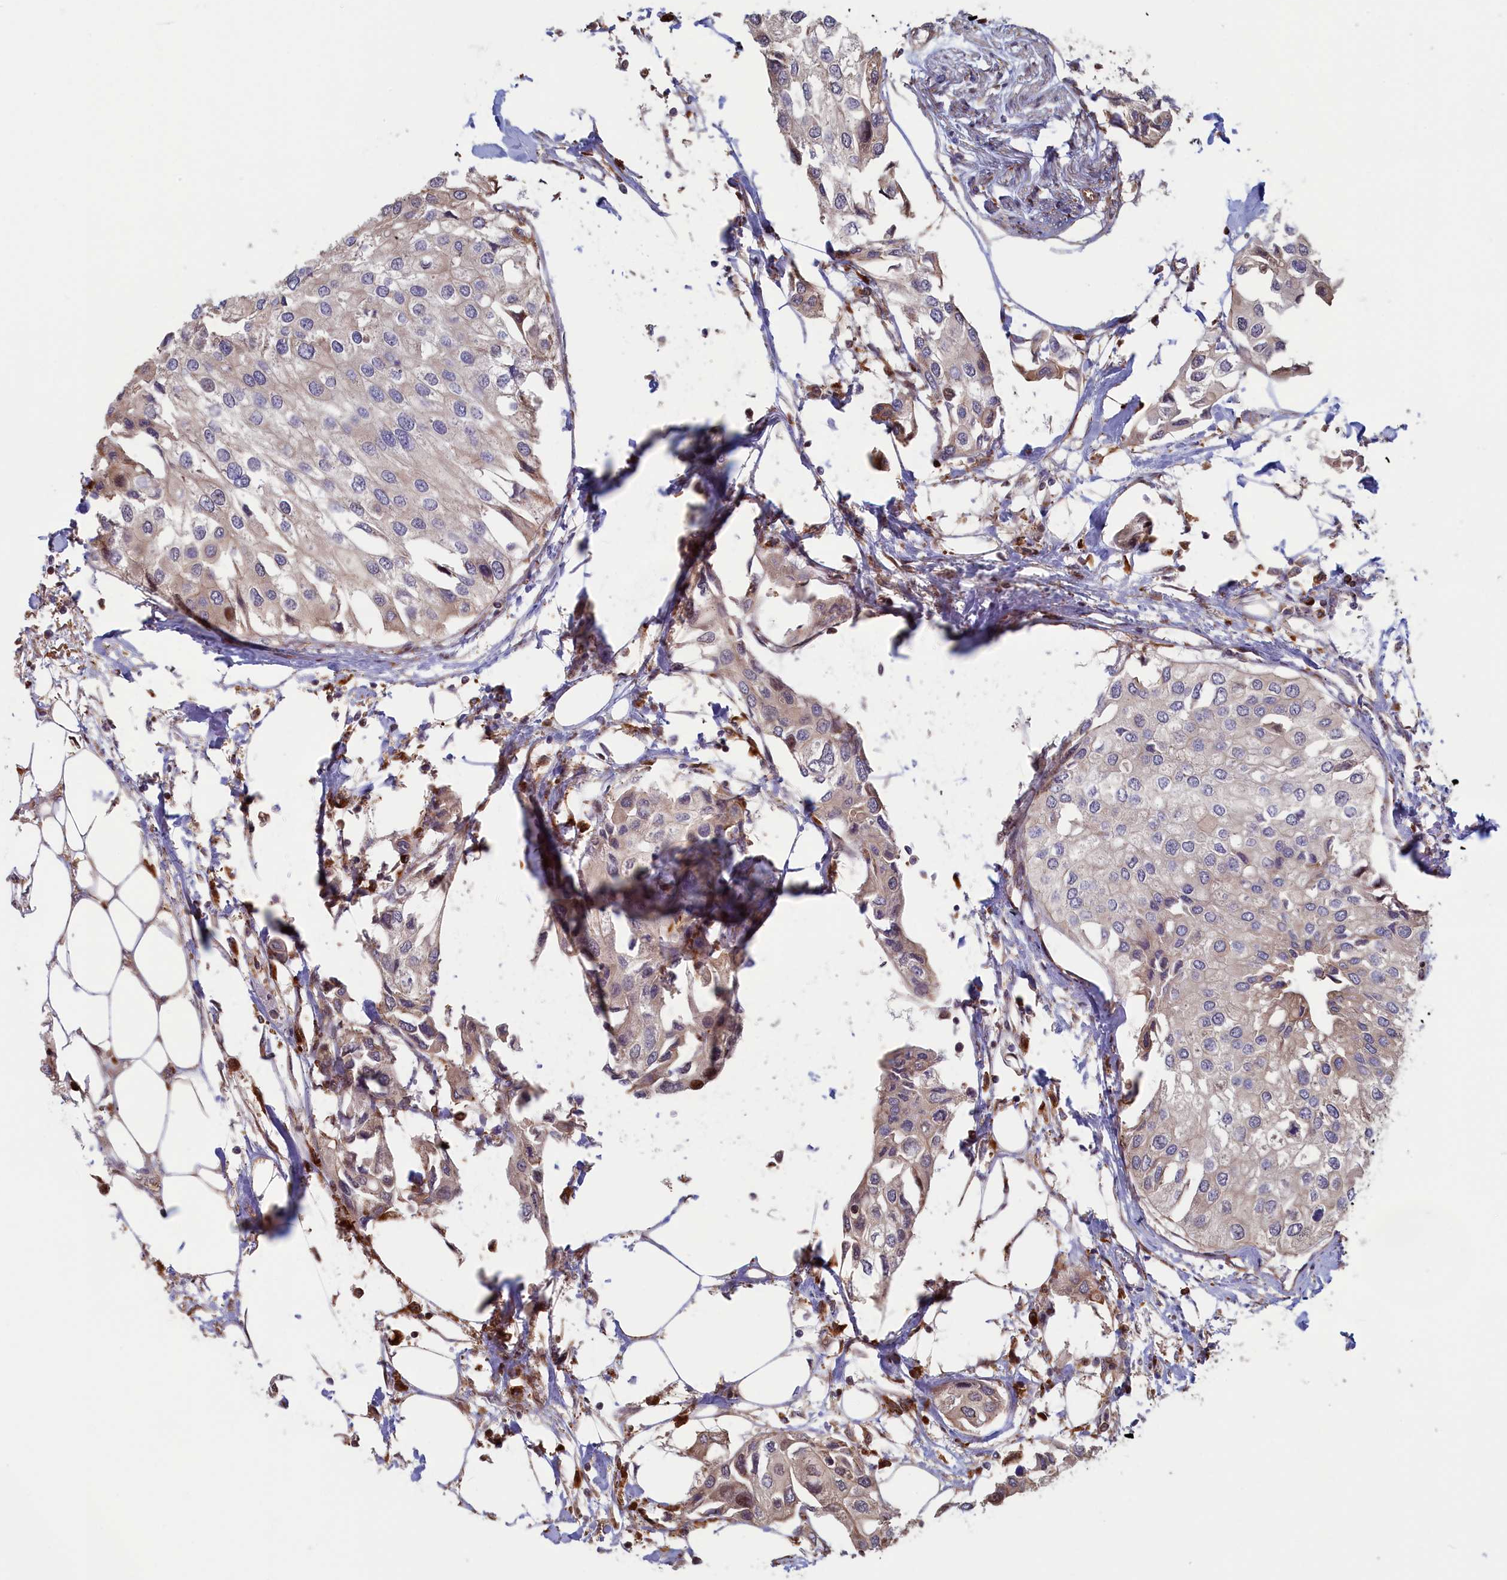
{"staining": {"intensity": "weak", "quantity": "<25%", "location": "cytoplasmic/membranous"}, "tissue": "urothelial cancer", "cell_type": "Tumor cells", "image_type": "cancer", "snomed": [{"axis": "morphology", "description": "Urothelial carcinoma, High grade"}, {"axis": "topography", "description": "Urinary bladder"}], "caption": "This histopathology image is of urothelial carcinoma (high-grade) stained with IHC to label a protein in brown with the nuclei are counter-stained blue. There is no staining in tumor cells.", "gene": "RILPL1", "patient": {"sex": "male", "age": 64}}